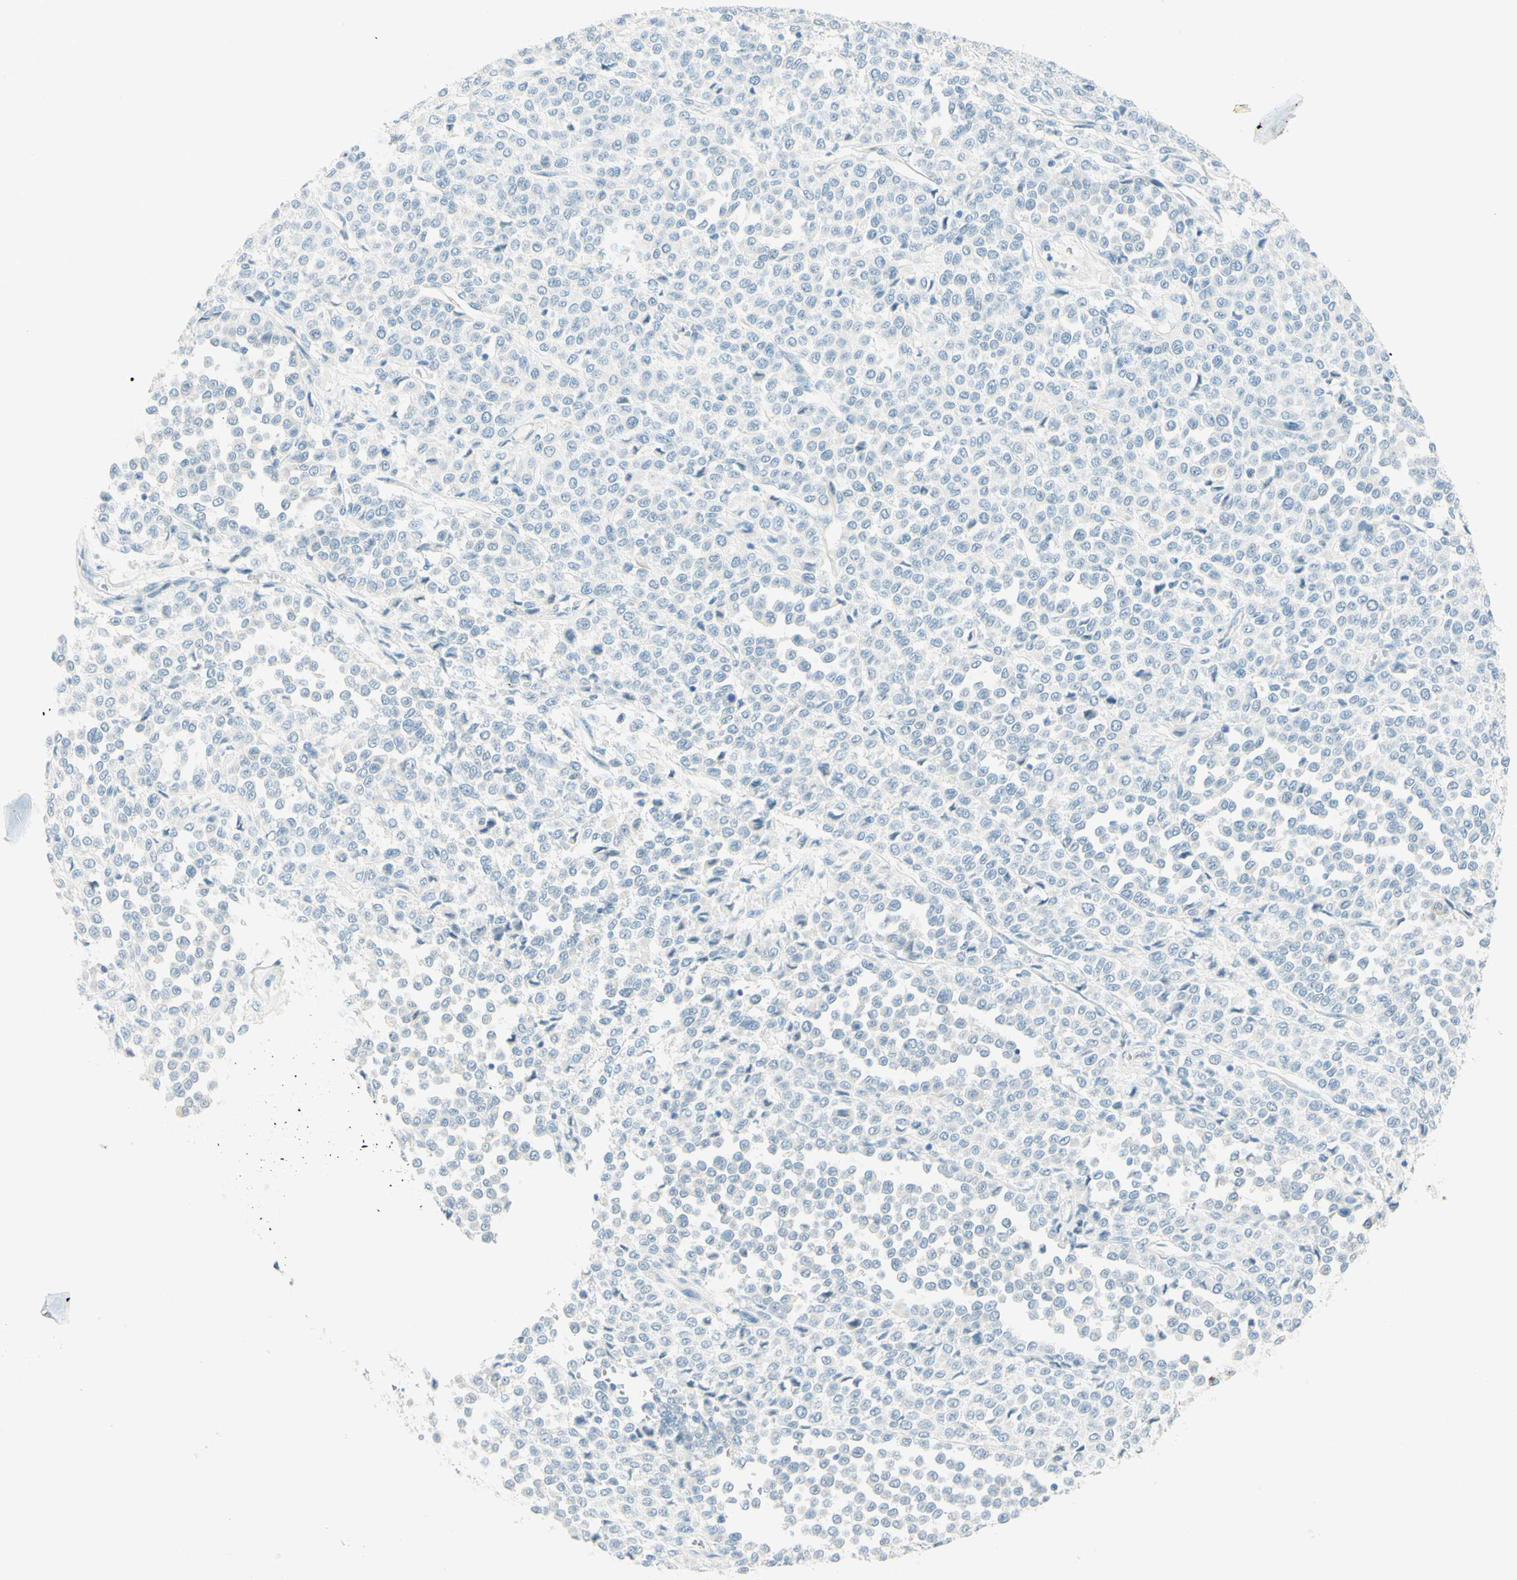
{"staining": {"intensity": "negative", "quantity": "none", "location": "none"}, "tissue": "melanoma", "cell_type": "Tumor cells", "image_type": "cancer", "snomed": [{"axis": "morphology", "description": "Malignant melanoma, Metastatic site"}, {"axis": "topography", "description": "Pancreas"}], "caption": "Image shows no significant protein staining in tumor cells of malignant melanoma (metastatic site).", "gene": "TMEM132D", "patient": {"sex": "female", "age": 30}}